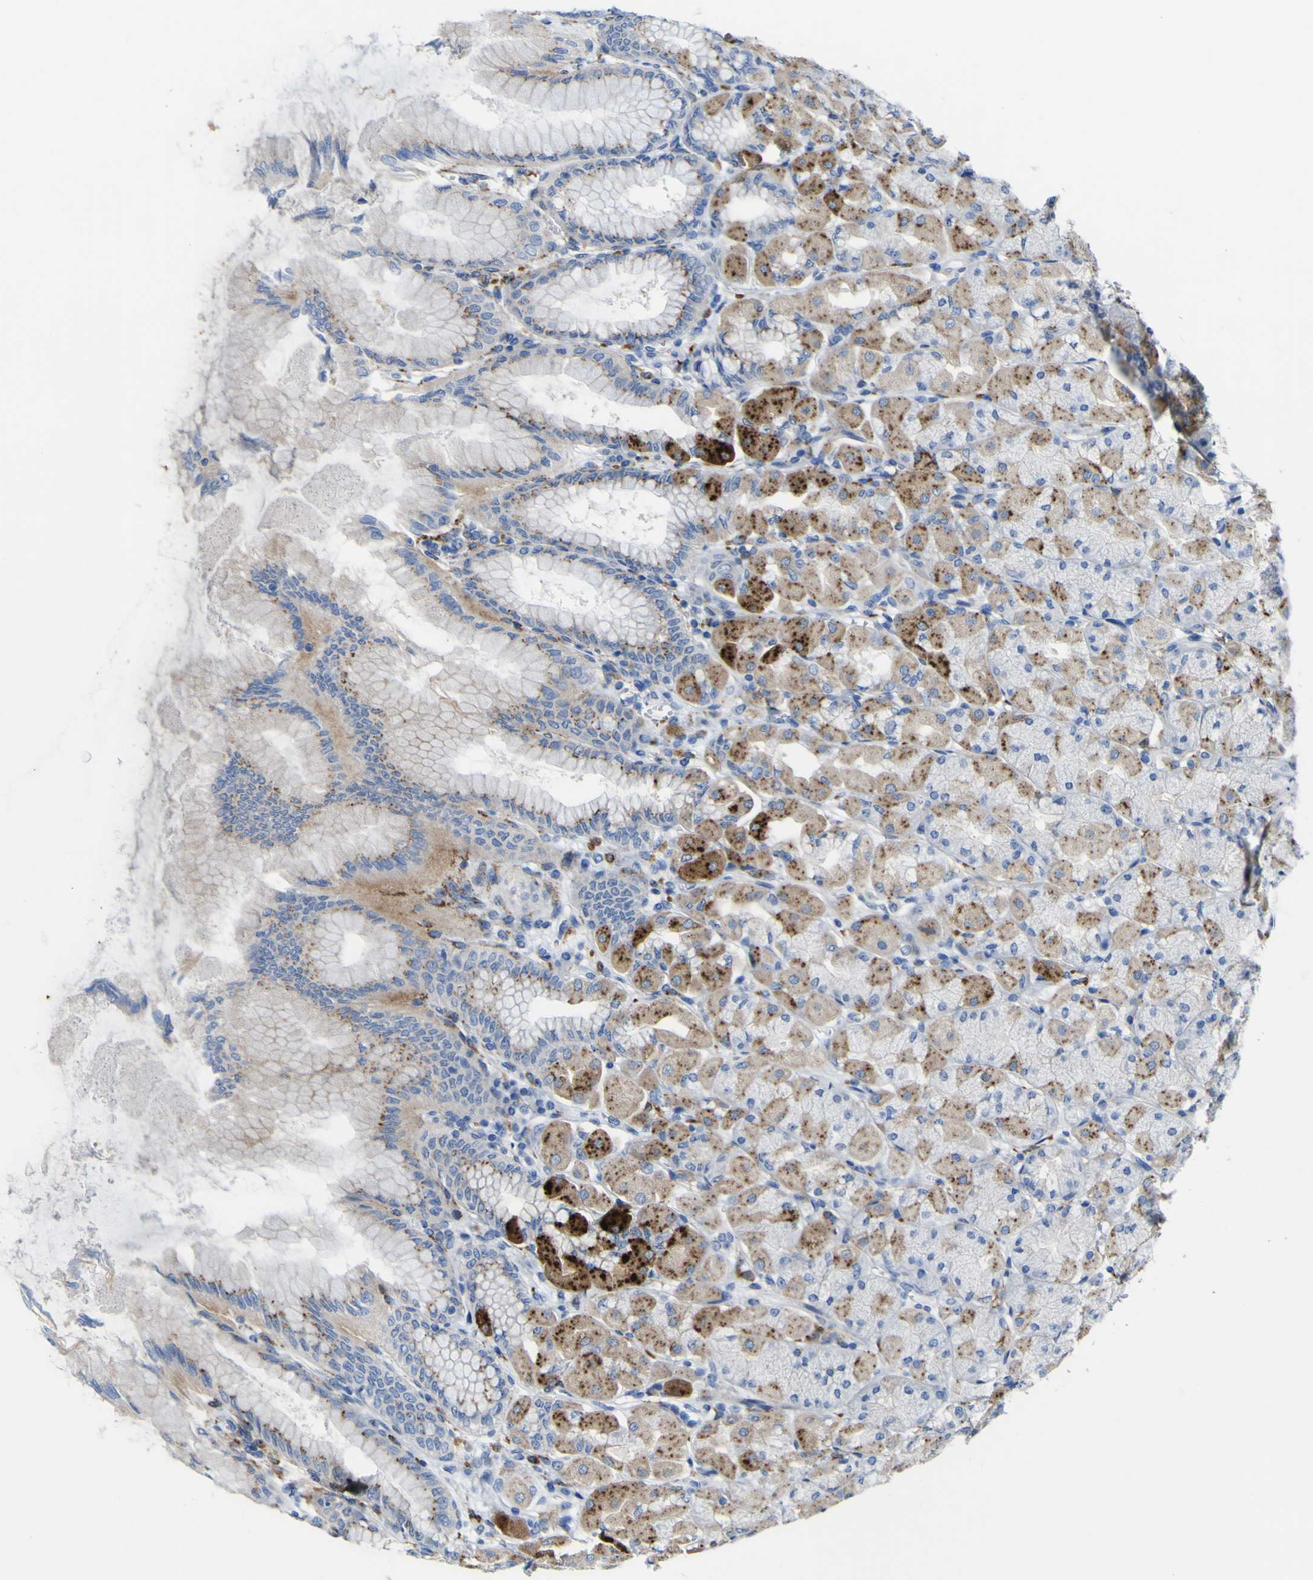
{"staining": {"intensity": "strong", "quantity": "<25%", "location": "cytoplasmic/membranous"}, "tissue": "stomach", "cell_type": "Glandular cells", "image_type": "normal", "snomed": [{"axis": "morphology", "description": "Normal tissue, NOS"}, {"axis": "topography", "description": "Stomach, upper"}], "caption": "Brown immunohistochemical staining in normal human stomach demonstrates strong cytoplasmic/membranous expression in approximately <25% of glandular cells. (DAB (3,3'-diaminobenzidine) IHC with brightfield microscopy, high magnification).", "gene": "PTPRF", "patient": {"sex": "female", "age": 56}}